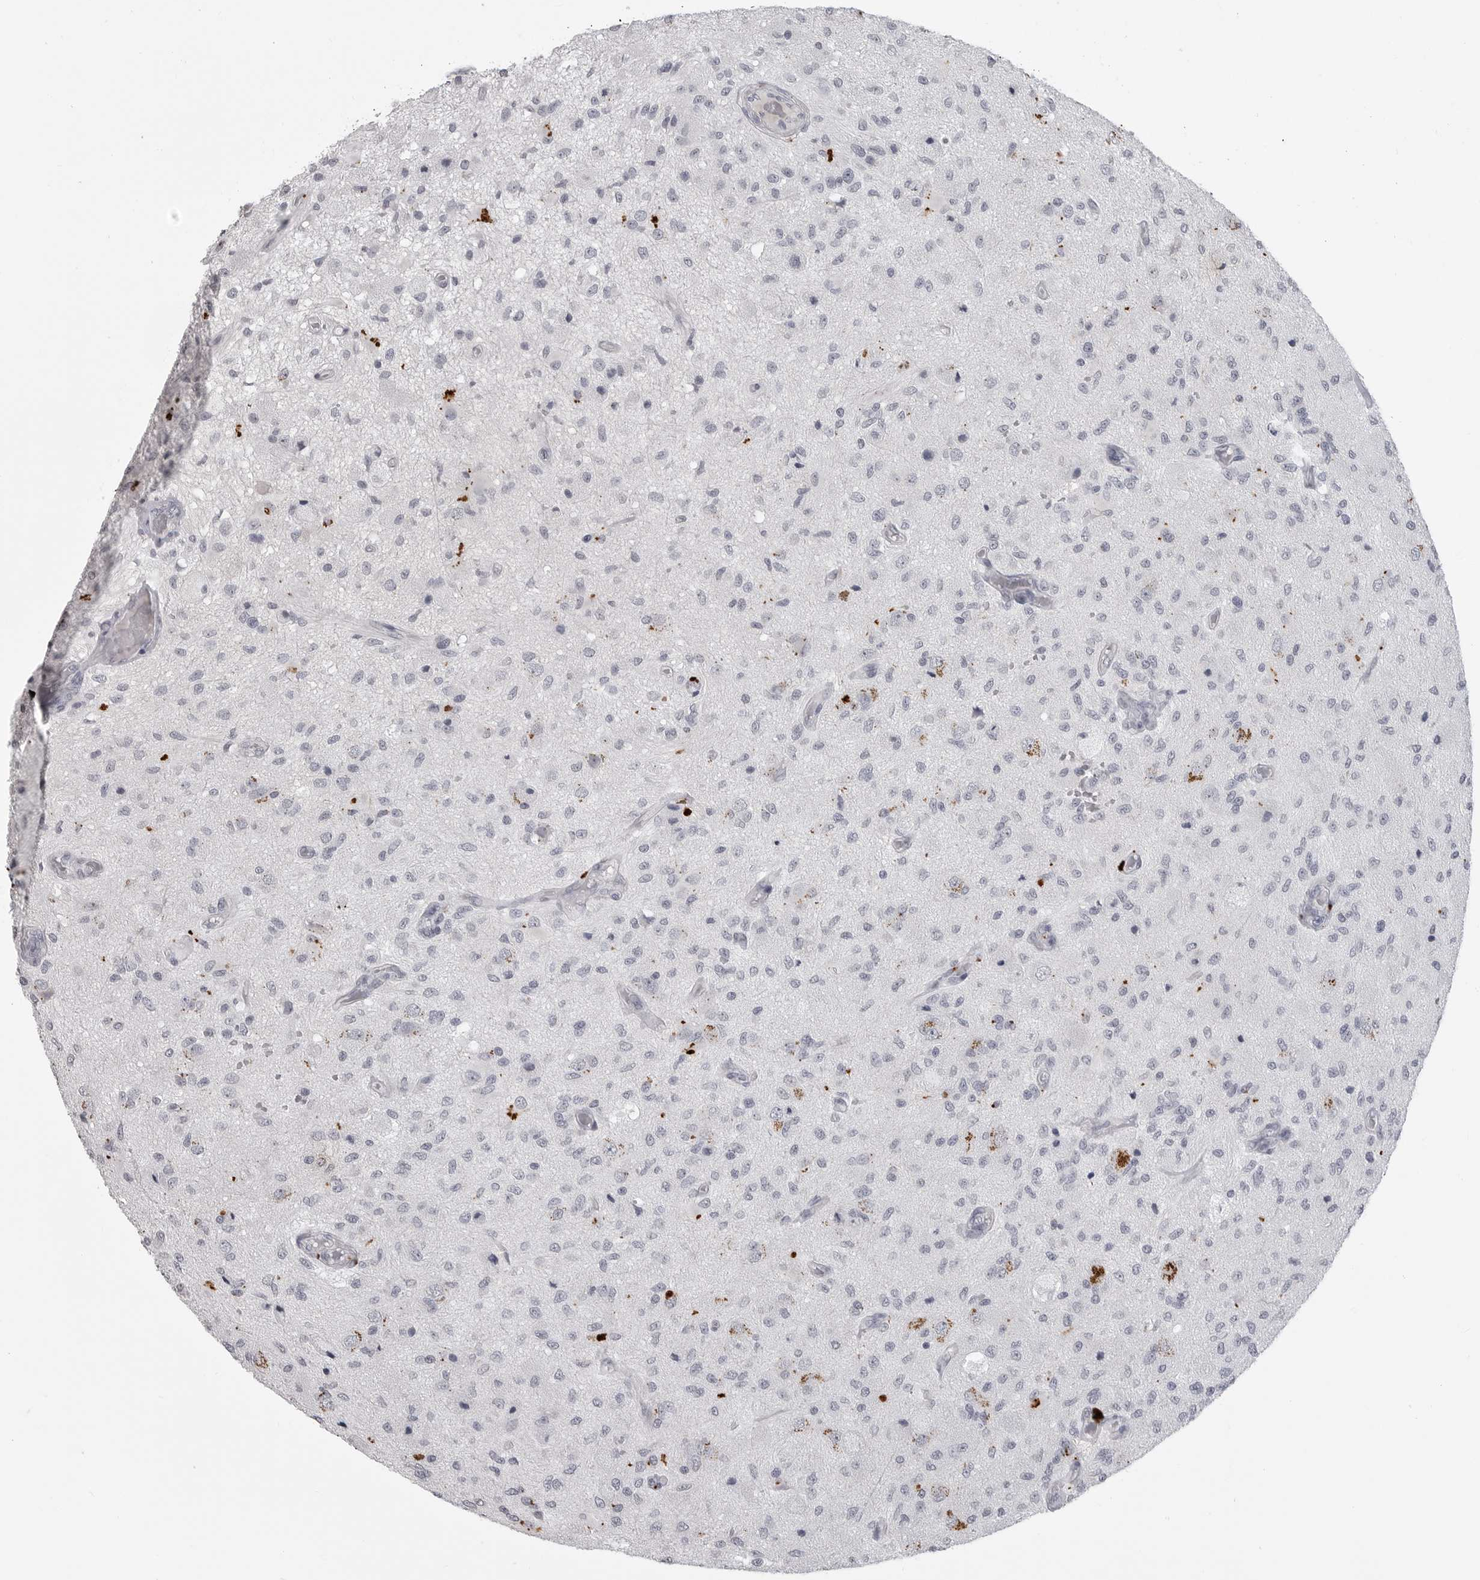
{"staining": {"intensity": "negative", "quantity": "none", "location": "none"}, "tissue": "glioma", "cell_type": "Tumor cells", "image_type": "cancer", "snomed": [{"axis": "morphology", "description": "Normal tissue, NOS"}, {"axis": "morphology", "description": "Glioma, malignant, High grade"}, {"axis": "topography", "description": "Cerebral cortex"}], "caption": "An image of human high-grade glioma (malignant) is negative for staining in tumor cells. (IHC, brightfield microscopy, high magnification).", "gene": "PRSS1", "patient": {"sex": "male", "age": 77}}